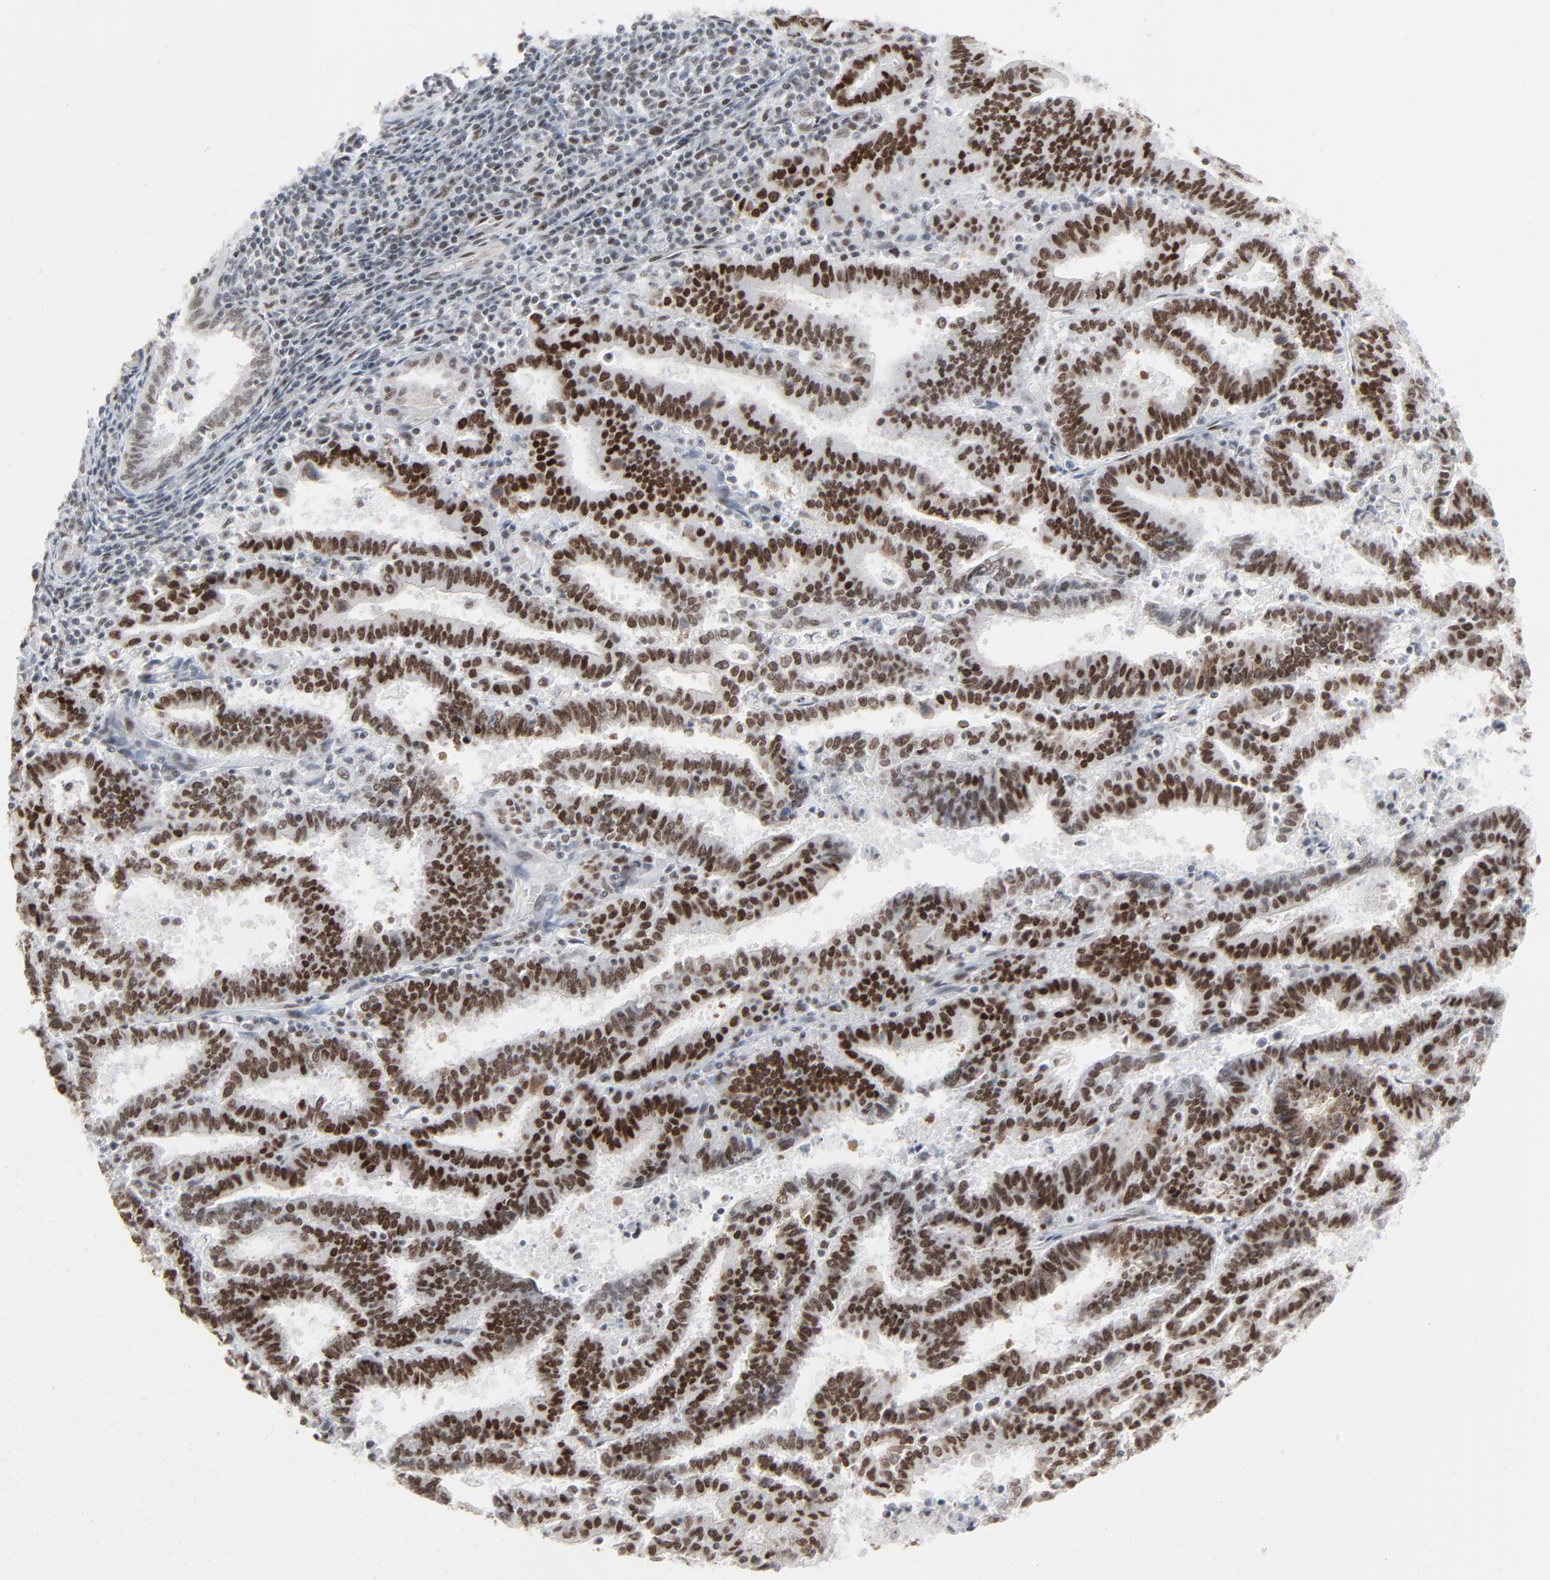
{"staining": {"intensity": "strong", "quantity": ">75%", "location": "nuclear"}, "tissue": "endometrial cancer", "cell_type": "Tumor cells", "image_type": "cancer", "snomed": [{"axis": "morphology", "description": "Adenocarcinoma, NOS"}, {"axis": "topography", "description": "Uterus"}], "caption": "This micrograph shows endometrial adenocarcinoma stained with IHC to label a protein in brown. The nuclear of tumor cells show strong positivity for the protein. Nuclei are counter-stained blue.", "gene": "FBXO28", "patient": {"sex": "female", "age": 83}}